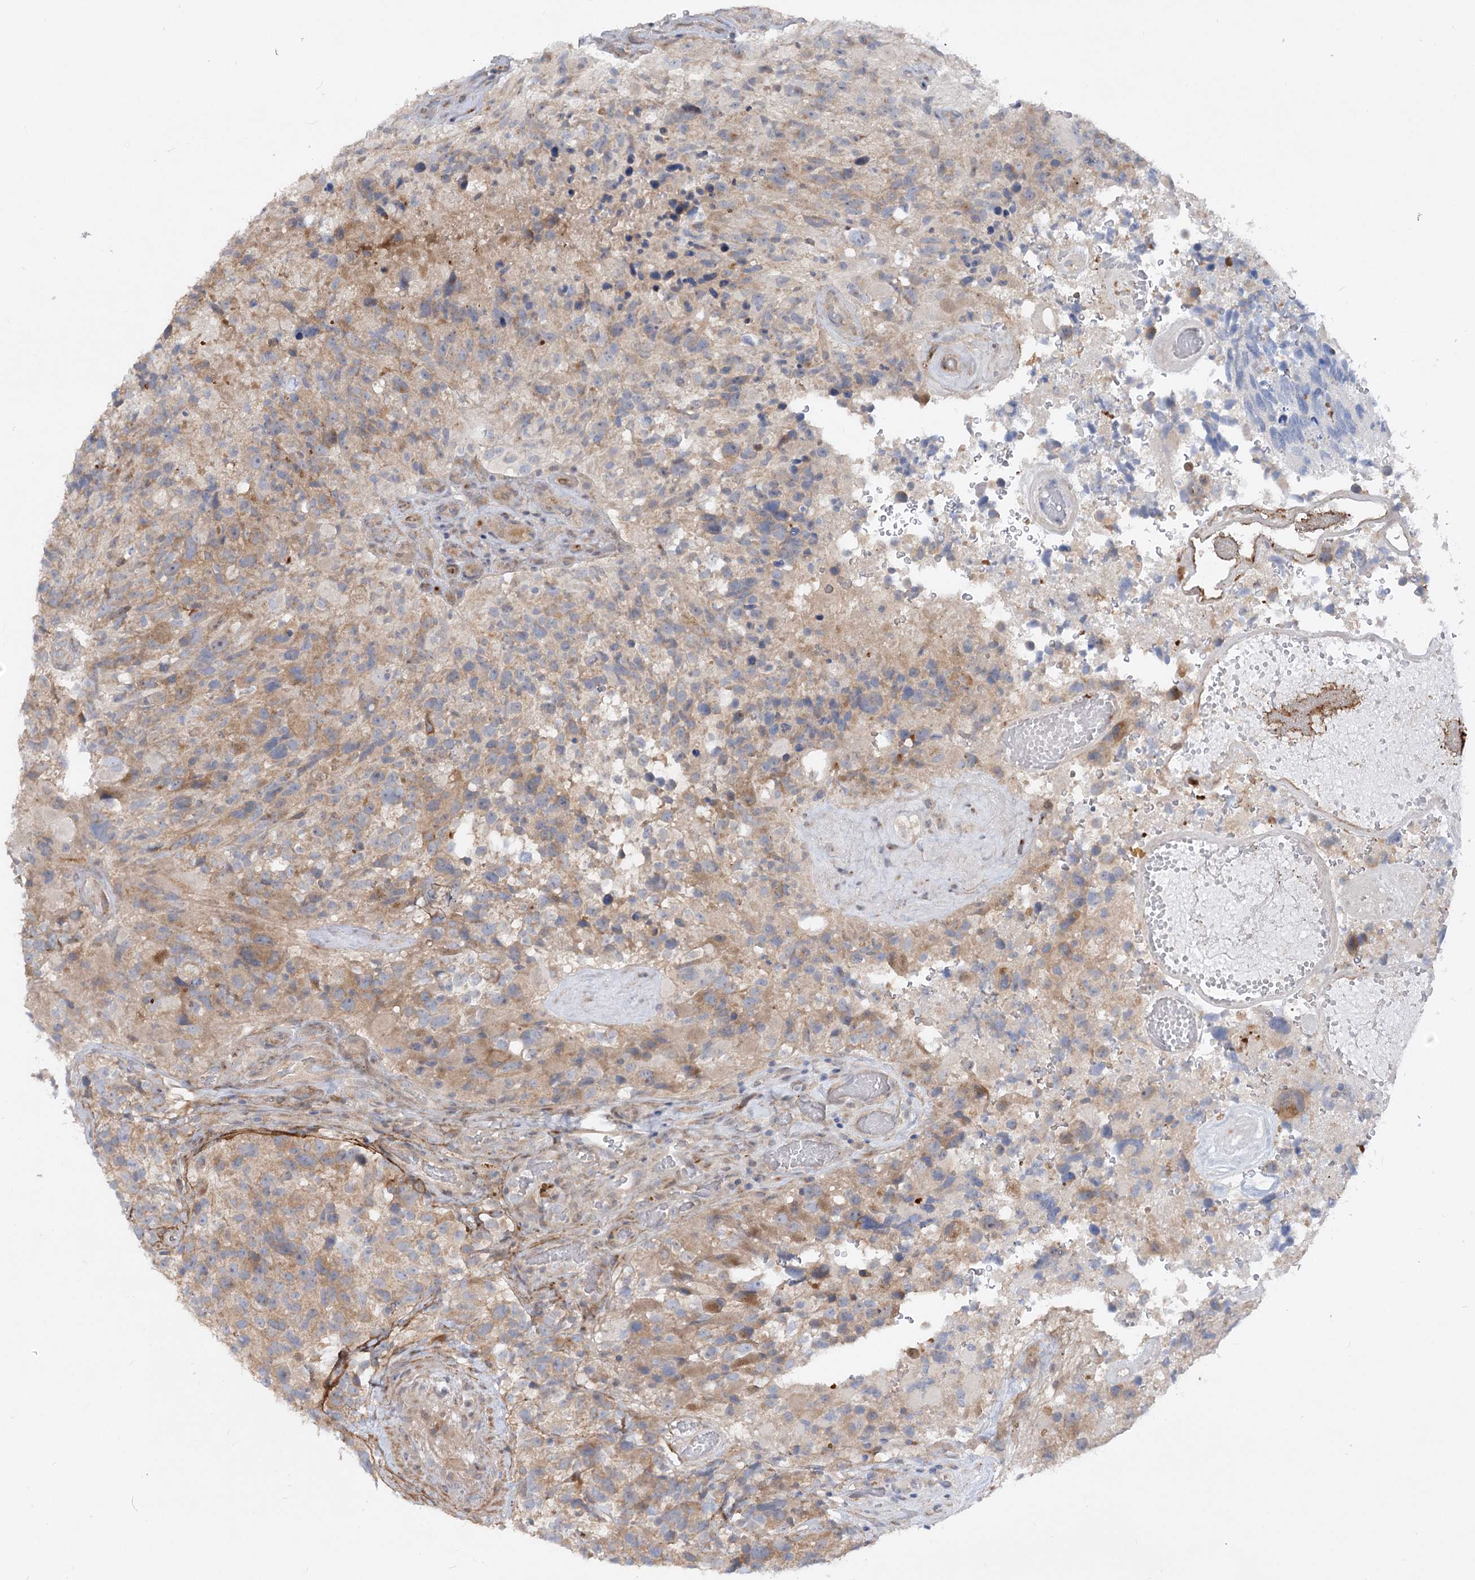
{"staining": {"intensity": "moderate", "quantity": "<25%", "location": "cytoplasmic/membranous"}, "tissue": "glioma", "cell_type": "Tumor cells", "image_type": "cancer", "snomed": [{"axis": "morphology", "description": "Glioma, malignant, High grade"}, {"axis": "topography", "description": "Brain"}], "caption": "Immunohistochemistry photomicrograph of malignant glioma (high-grade) stained for a protein (brown), which shows low levels of moderate cytoplasmic/membranous expression in about <25% of tumor cells.", "gene": "FGF19", "patient": {"sex": "male", "age": 69}}